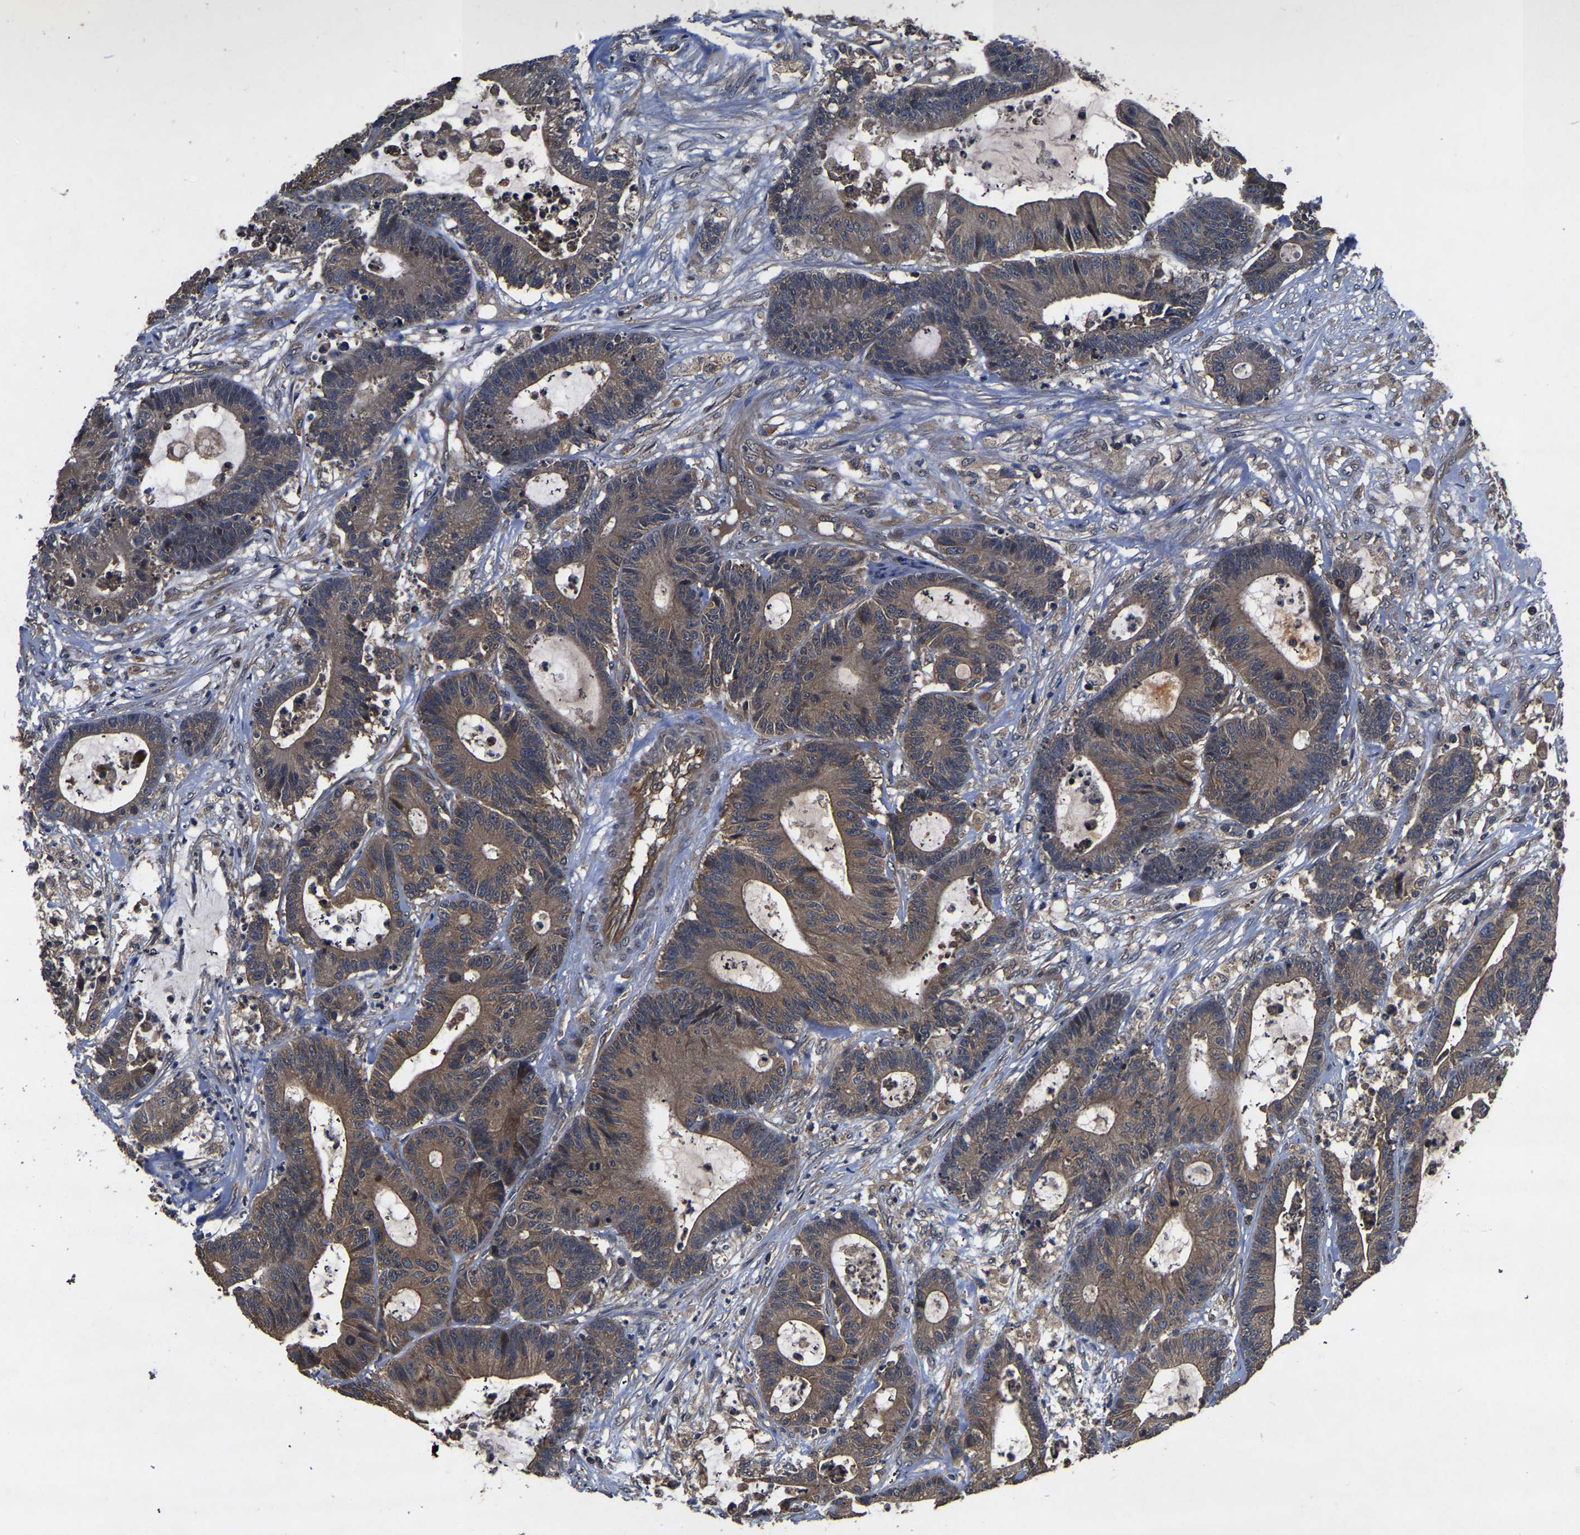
{"staining": {"intensity": "moderate", "quantity": "25%-75%", "location": "cytoplasmic/membranous"}, "tissue": "colorectal cancer", "cell_type": "Tumor cells", "image_type": "cancer", "snomed": [{"axis": "morphology", "description": "Adenocarcinoma, NOS"}, {"axis": "topography", "description": "Colon"}], "caption": "Protein staining demonstrates moderate cytoplasmic/membranous positivity in about 25%-75% of tumor cells in colorectal cancer (adenocarcinoma).", "gene": "CRYZL1", "patient": {"sex": "female", "age": 84}}